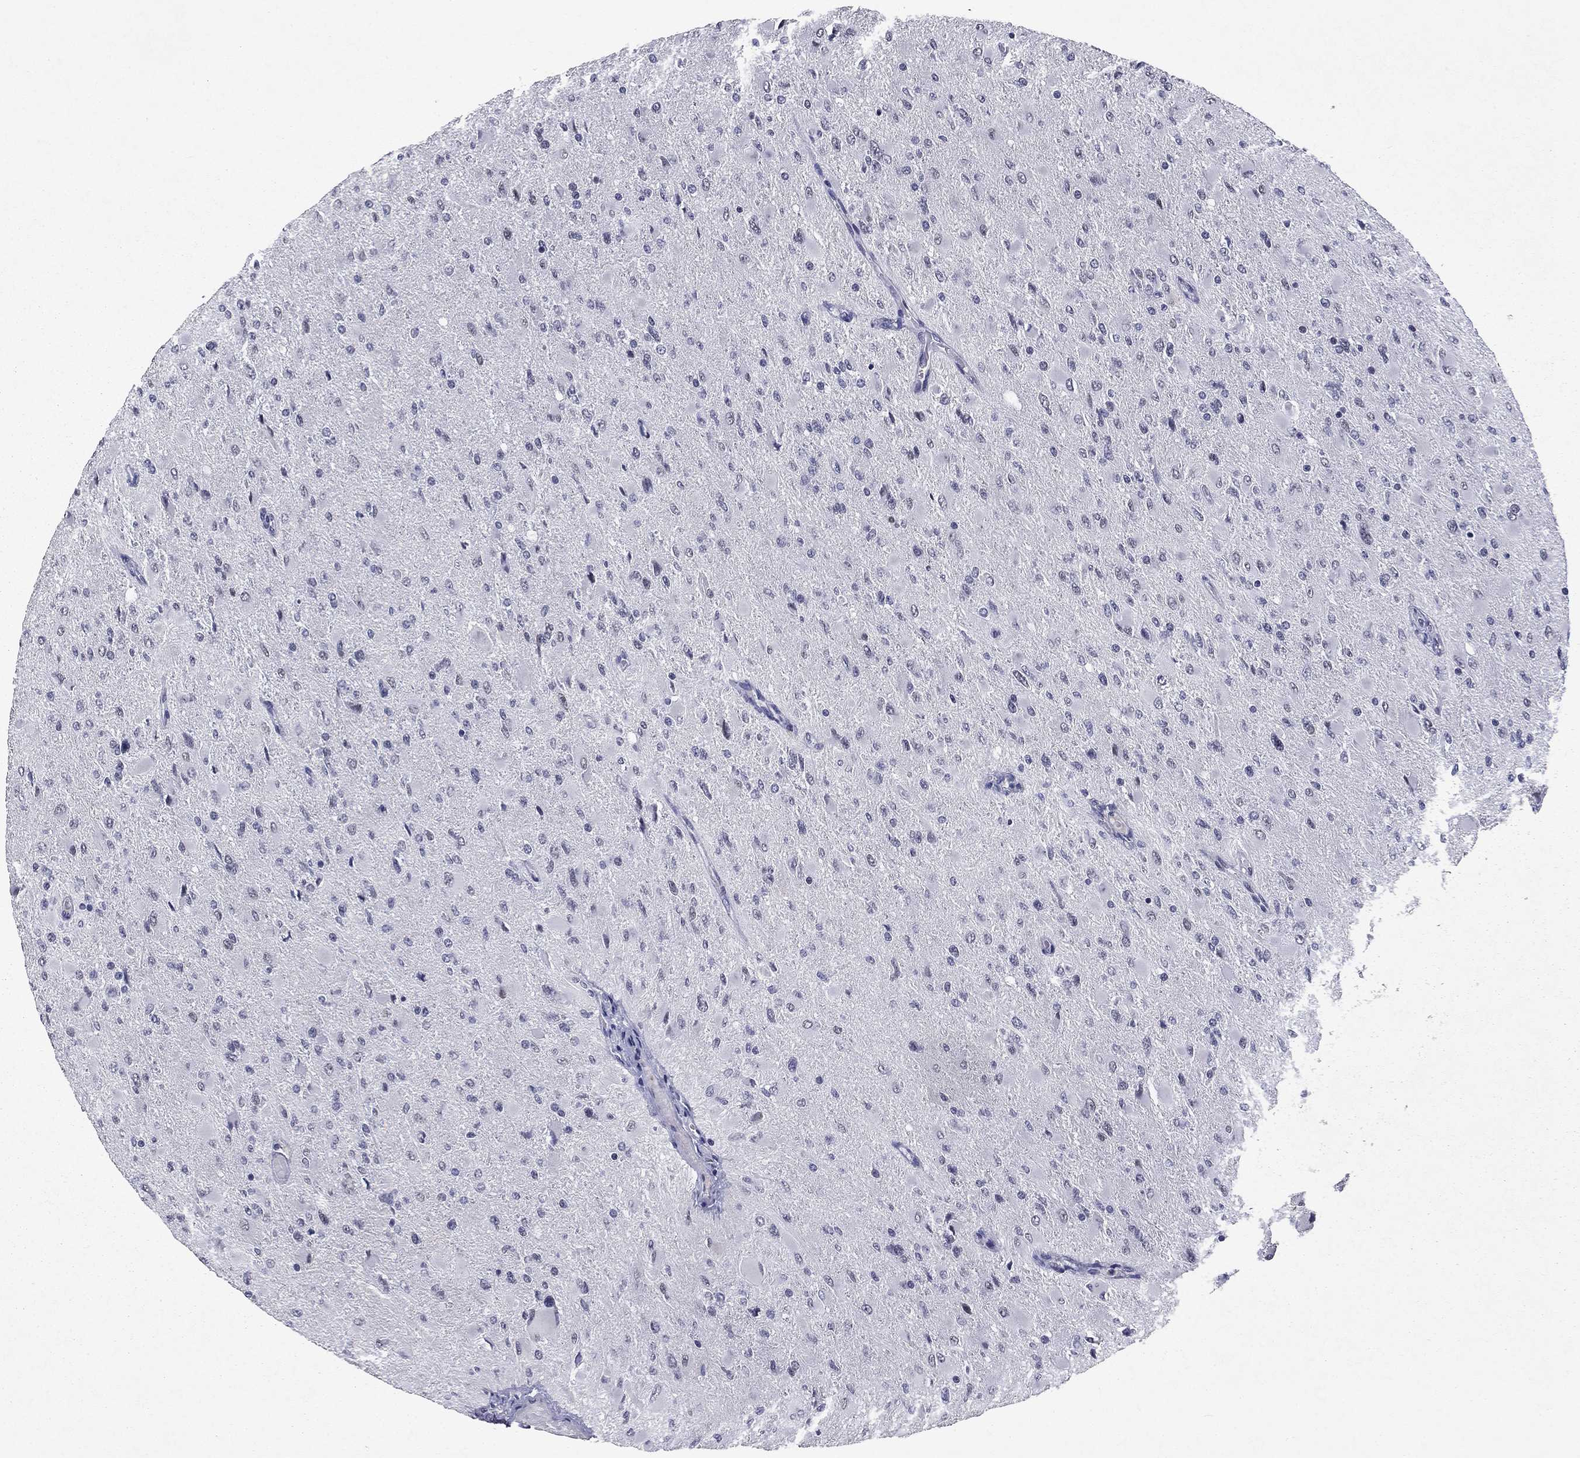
{"staining": {"intensity": "negative", "quantity": "none", "location": "none"}, "tissue": "glioma", "cell_type": "Tumor cells", "image_type": "cancer", "snomed": [{"axis": "morphology", "description": "Glioma, malignant, High grade"}, {"axis": "topography", "description": "Cerebral cortex"}], "caption": "There is no significant staining in tumor cells of malignant glioma (high-grade).", "gene": "ECM1", "patient": {"sex": "female", "age": 36}}